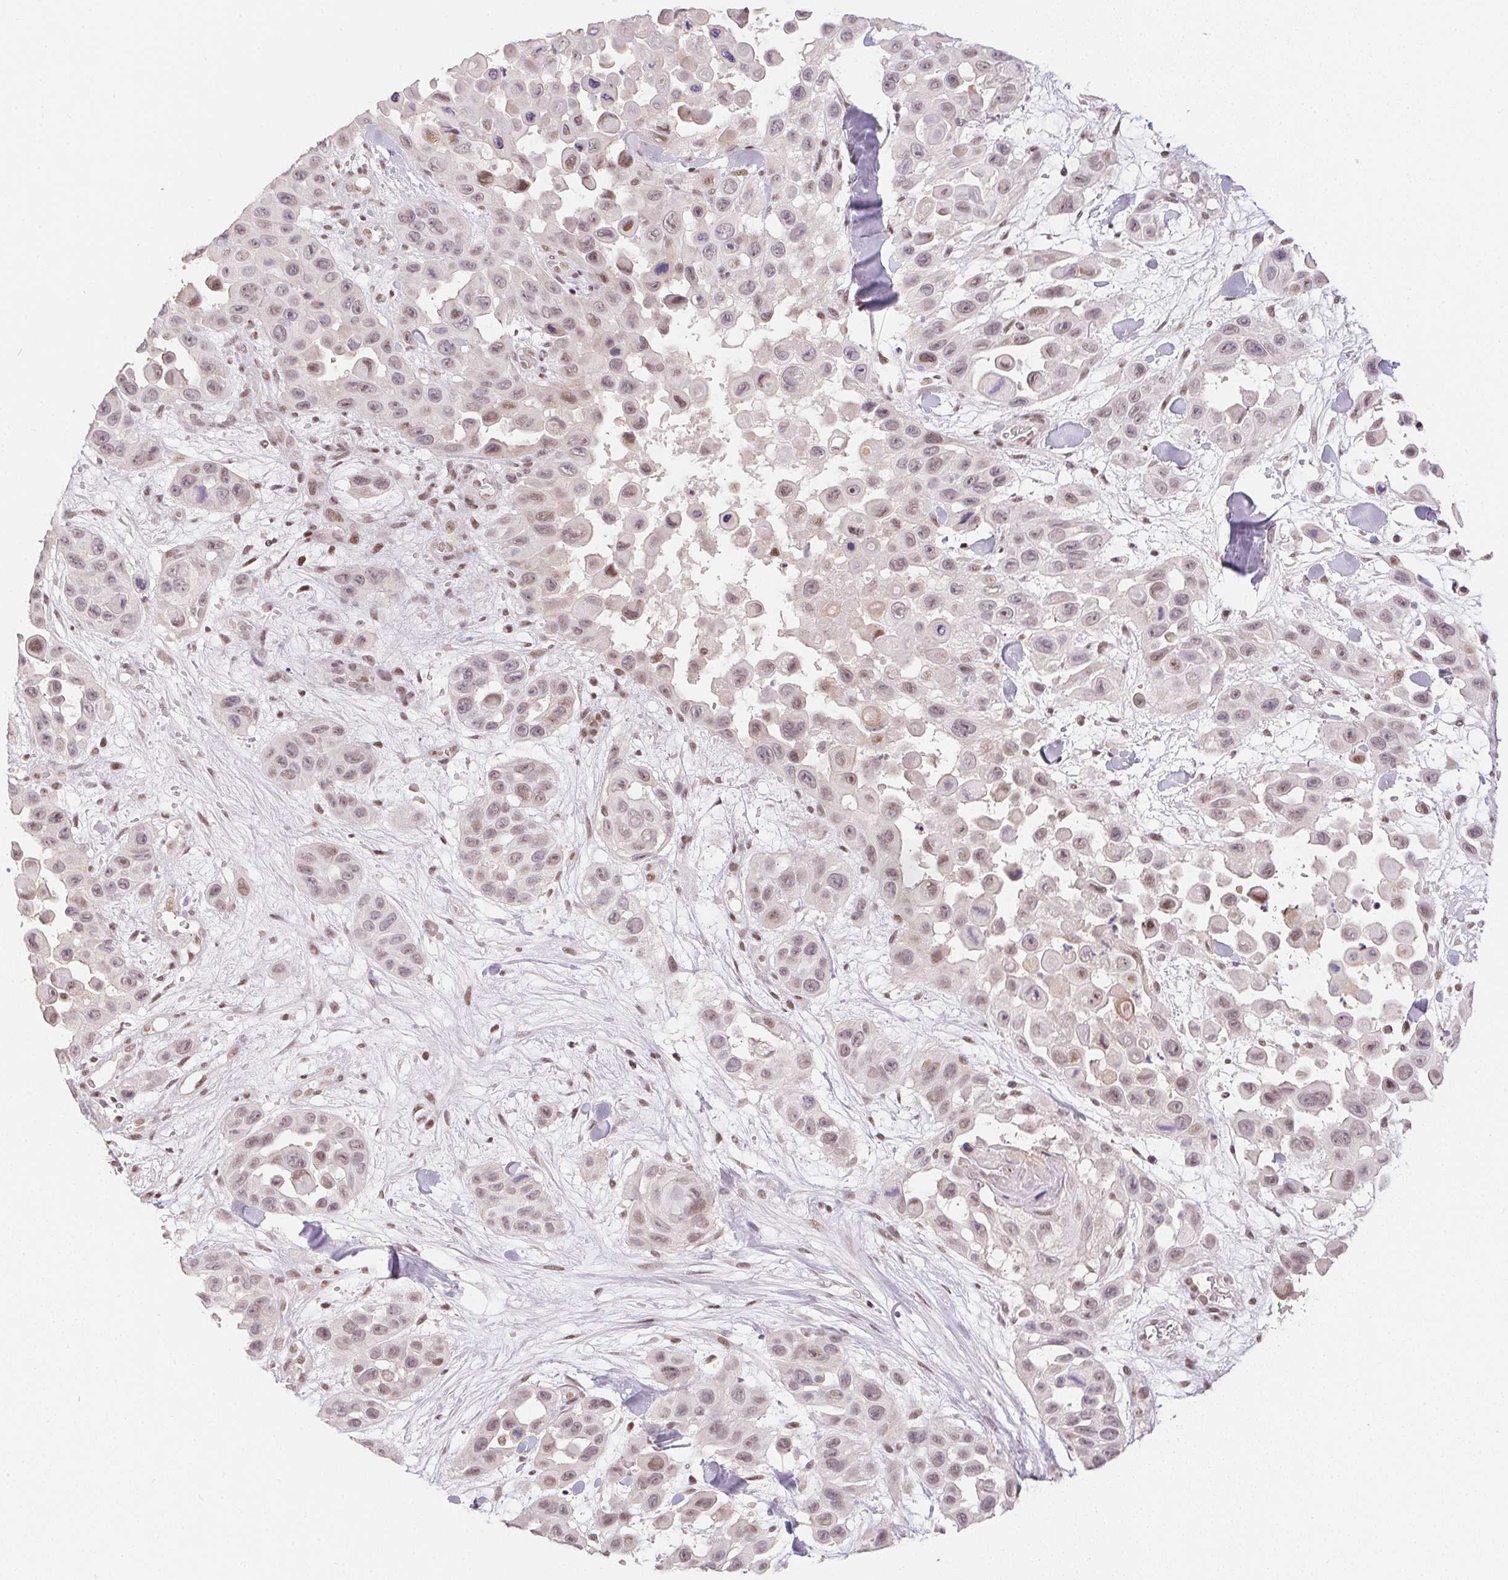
{"staining": {"intensity": "weak", "quantity": "<25%", "location": "nuclear"}, "tissue": "skin cancer", "cell_type": "Tumor cells", "image_type": "cancer", "snomed": [{"axis": "morphology", "description": "Squamous cell carcinoma, NOS"}, {"axis": "topography", "description": "Skin"}], "caption": "Immunohistochemistry image of human skin cancer stained for a protein (brown), which demonstrates no staining in tumor cells. (DAB (3,3'-diaminobenzidine) immunohistochemistry visualized using brightfield microscopy, high magnification).", "gene": "KDM4D", "patient": {"sex": "male", "age": 81}}